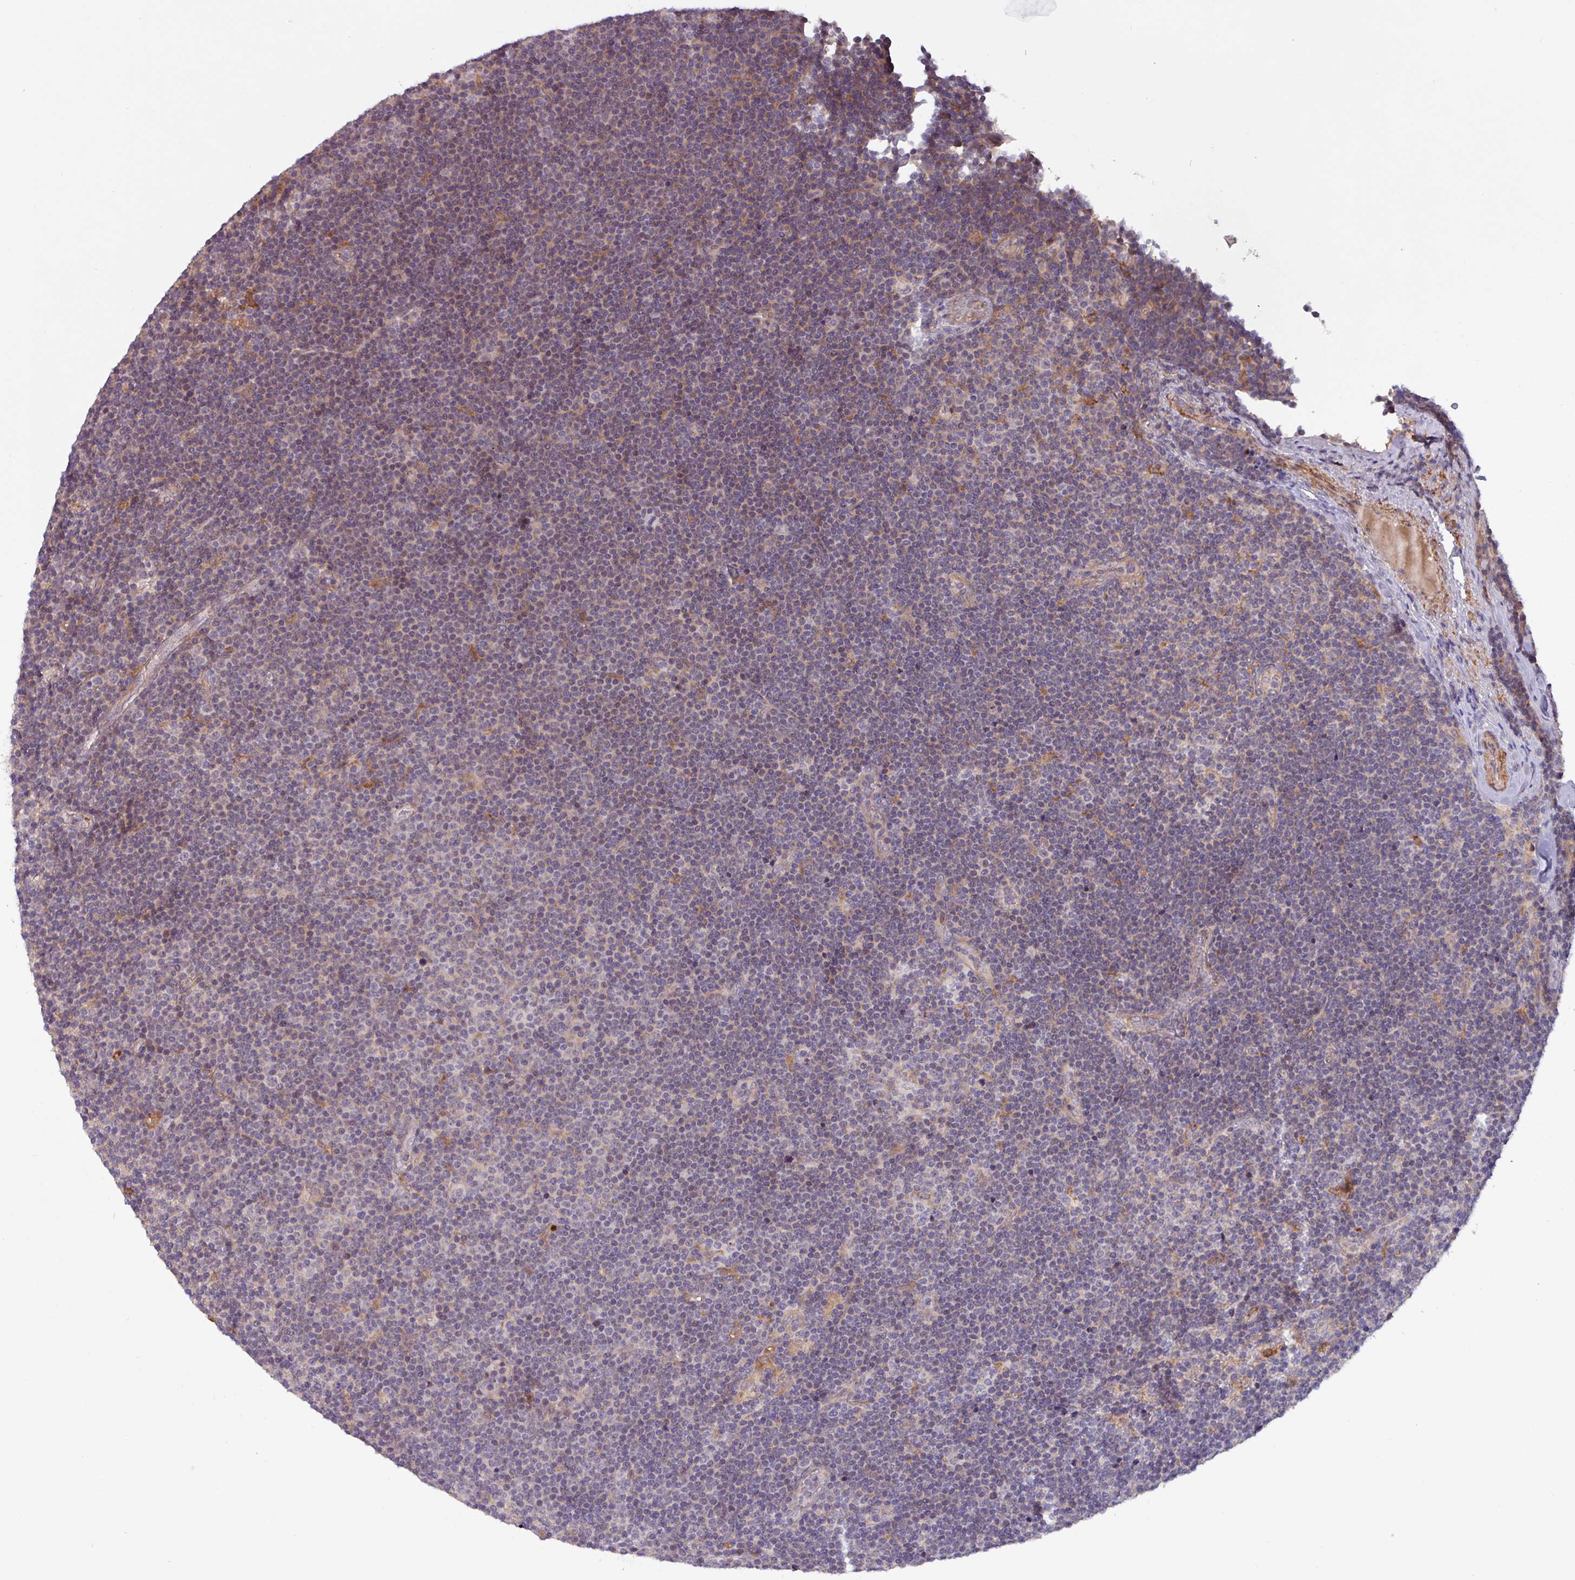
{"staining": {"intensity": "negative", "quantity": "none", "location": "none"}, "tissue": "lymphoma", "cell_type": "Tumor cells", "image_type": "cancer", "snomed": [{"axis": "morphology", "description": "Malignant lymphoma, non-Hodgkin's type, Low grade"}, {"axis": "topography", "description": "Lymph node"}], "caption": "Histopathology image shows no significant protein staining in tumor cells of low-grade malignant lymphoma, non-Hodgkin's type. The staining was performed using DAB (3,3'-diaminobenzidine) to visualize the protein expression in brown, while the nuclei were stained in blue with hematoxylin (Magnification: 20x).", "gene": "PCED1A", "patient": {"sex": "male", "age": 48}}